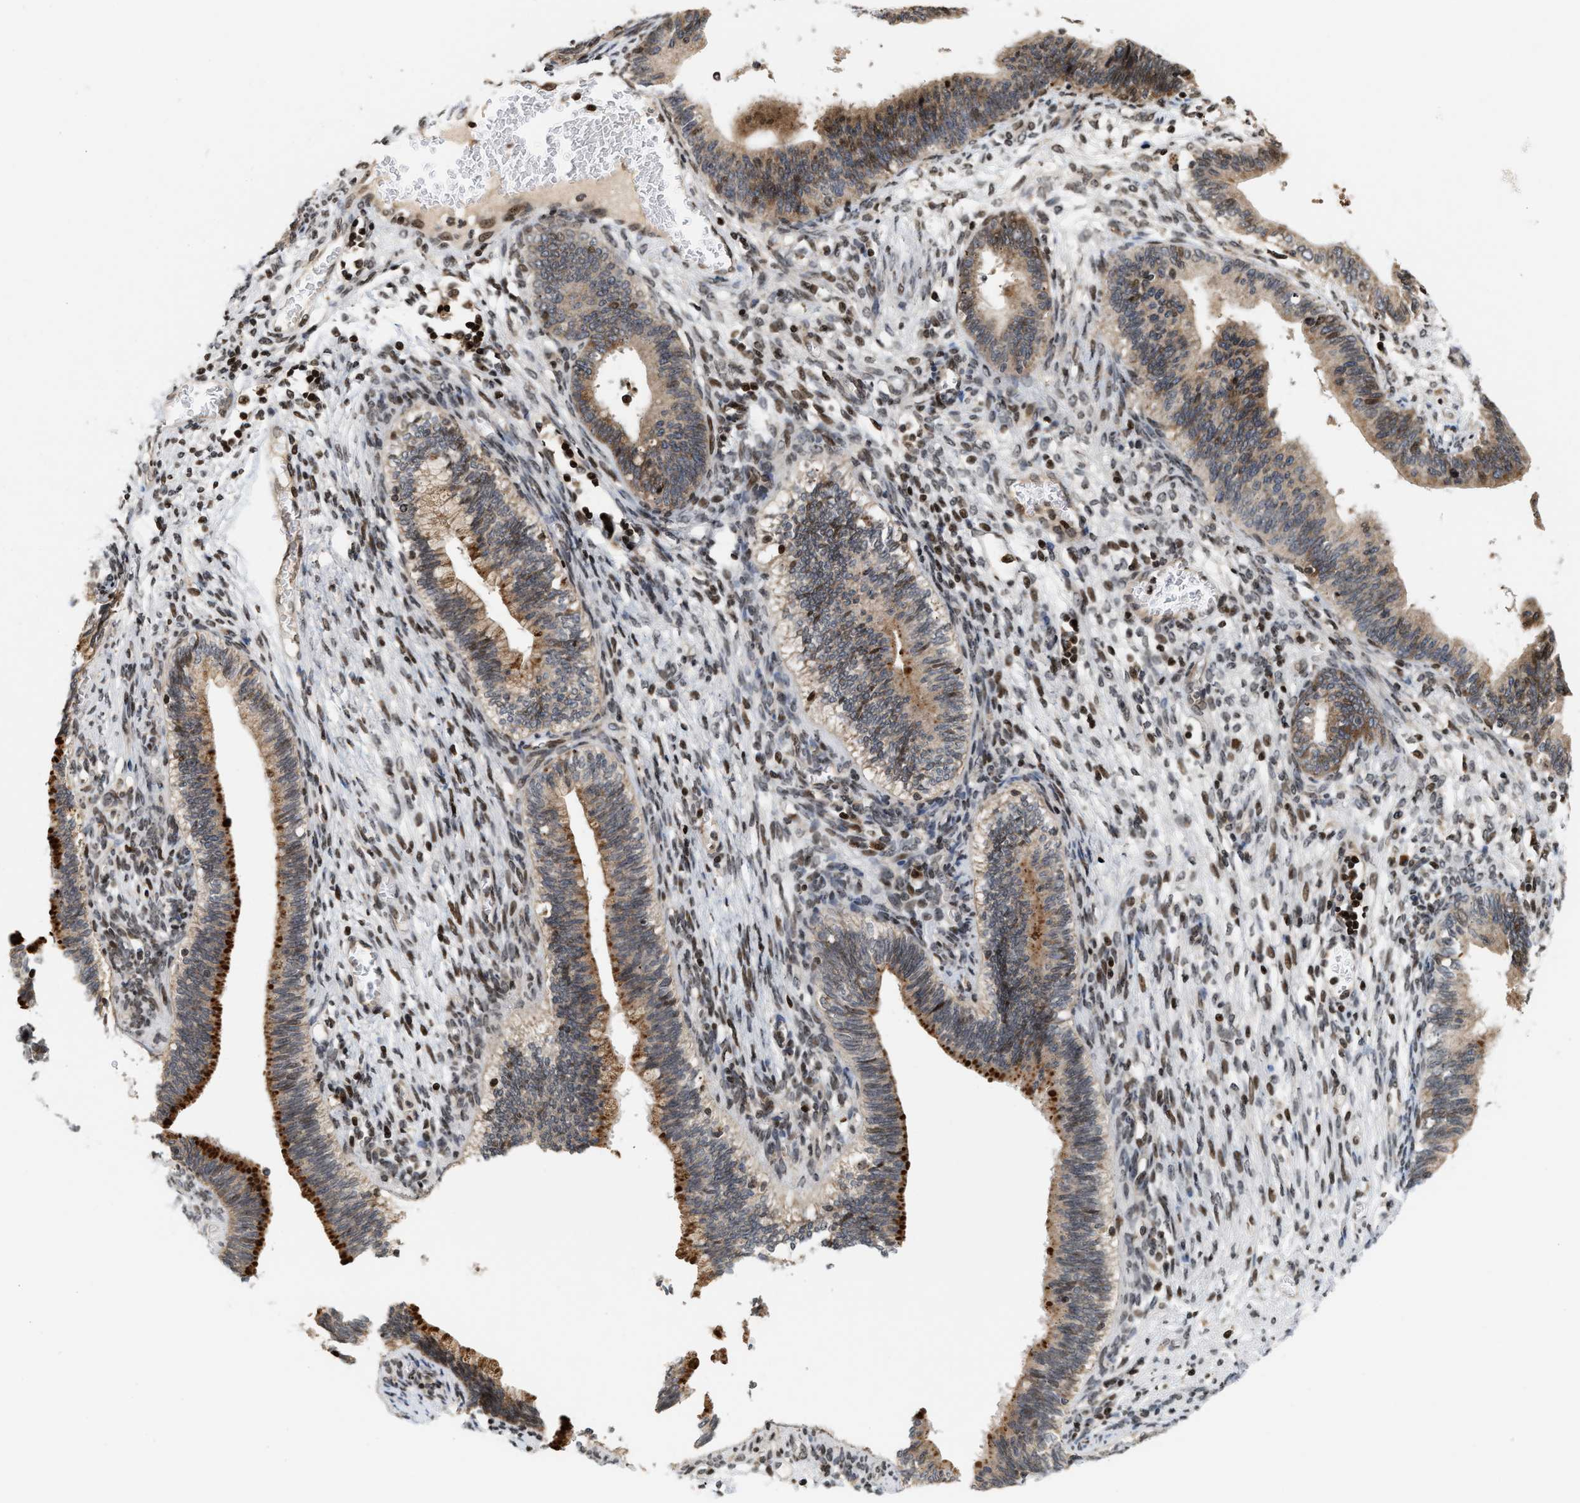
{"staining": {"intensity": "moderate", "quantity": ">75%", "location": "cytoplasmic/membranous"}, "tissue": "cervical cancer", "cell_type": "Tumor cells", "image_type": "cancer", "snomed": [{"axis": "morphology", "description": "Adenocarcinoma, NOS"}, {"axis": "topography", "description": "Cervix"}], "caption": "An immunohistochemistry (IHC) image of neoplastic tissue is shown. Protein staining in brown labels moderate cytoplasmic/membranous positivity in cervical cancer within tumor cells.", "gene": "PDZD2", "patient": {"sex": "female", "age": 44}}